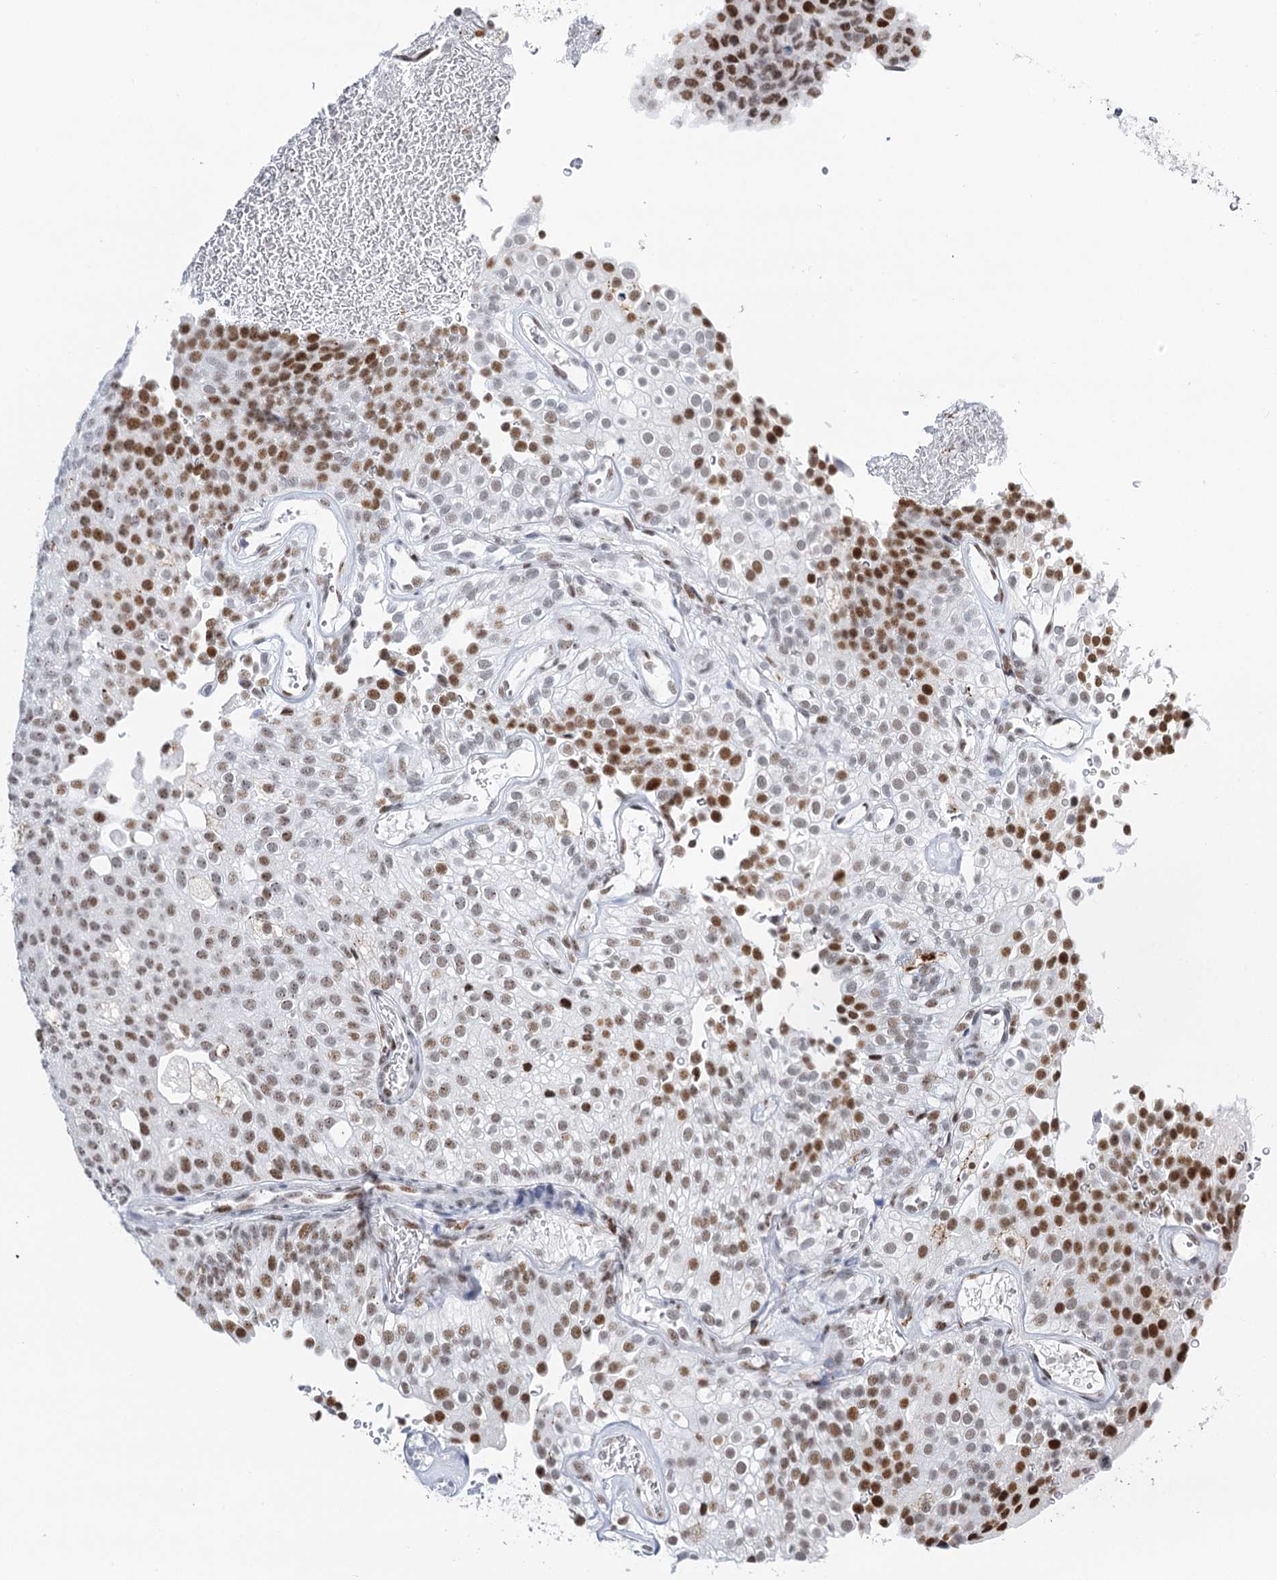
{"staining": {"intensity": "moderate", "quantity": "25%-75%", "location": "nuclear"}, "tissue": "urothelial cancer", "cell_type": "Tumor cells", "image_type": "cancer", "snomed": [{"axis": "morphology", "description": "Urothelial carcinoma, Low grade"}, {"axis": "topography", "description": "Urinary bladder"}], "caption": "Tumor cells display medium levels of moderate nuclear positivity in approximately 25%-75% of cells in urothelial cancer. The protein of interest is stained brown, and the nuclei are stained in blue (DAB (3,3'-diaminobenzidine) IHC with brightfield microscopy, high magnification).", "gene": "BARD1", "patient": {"sex": "male", "age": 78}}